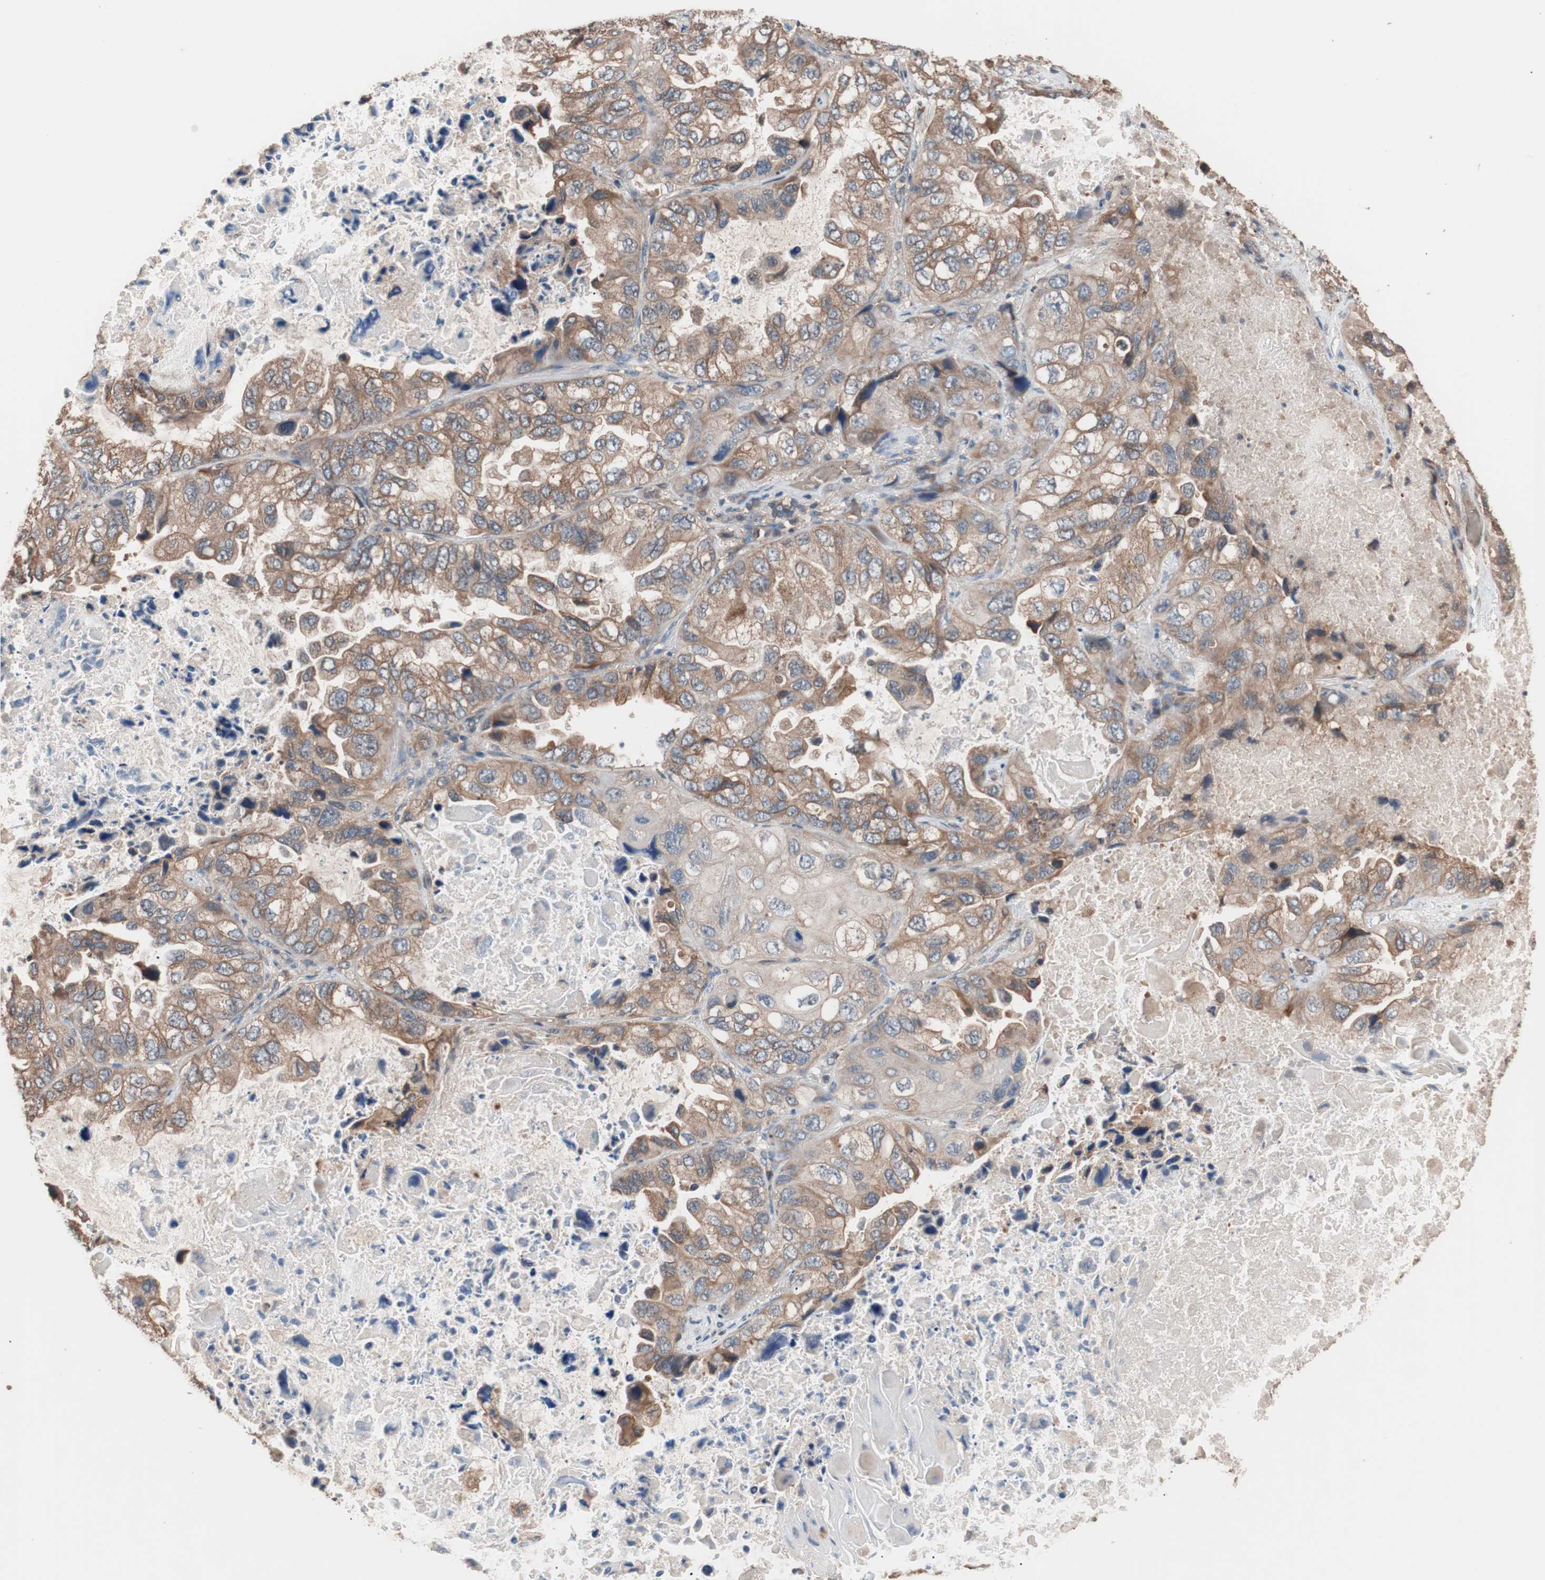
{"staining": {"intensity": "moderate", "quantity": ">75%", "location": "cytoplasmic/membranous"}, "tissue": "lung cancer", "cell_type": "Tumor cells", "image_type": "cancer", "snomed": [{"axis": "morphology", "description": "Squamous cell carcinoma, NOS"}, {"axis": "topography", "description": "Lung"}], "caption": "Lung cancer tissue displays moderate cytoplasmic/membranous expression in approximately >75% of tumor cells, visualized by immunohistochemistry.", "gene": "GLYCTK", "patient": {"sex": "female", "age": 73}}